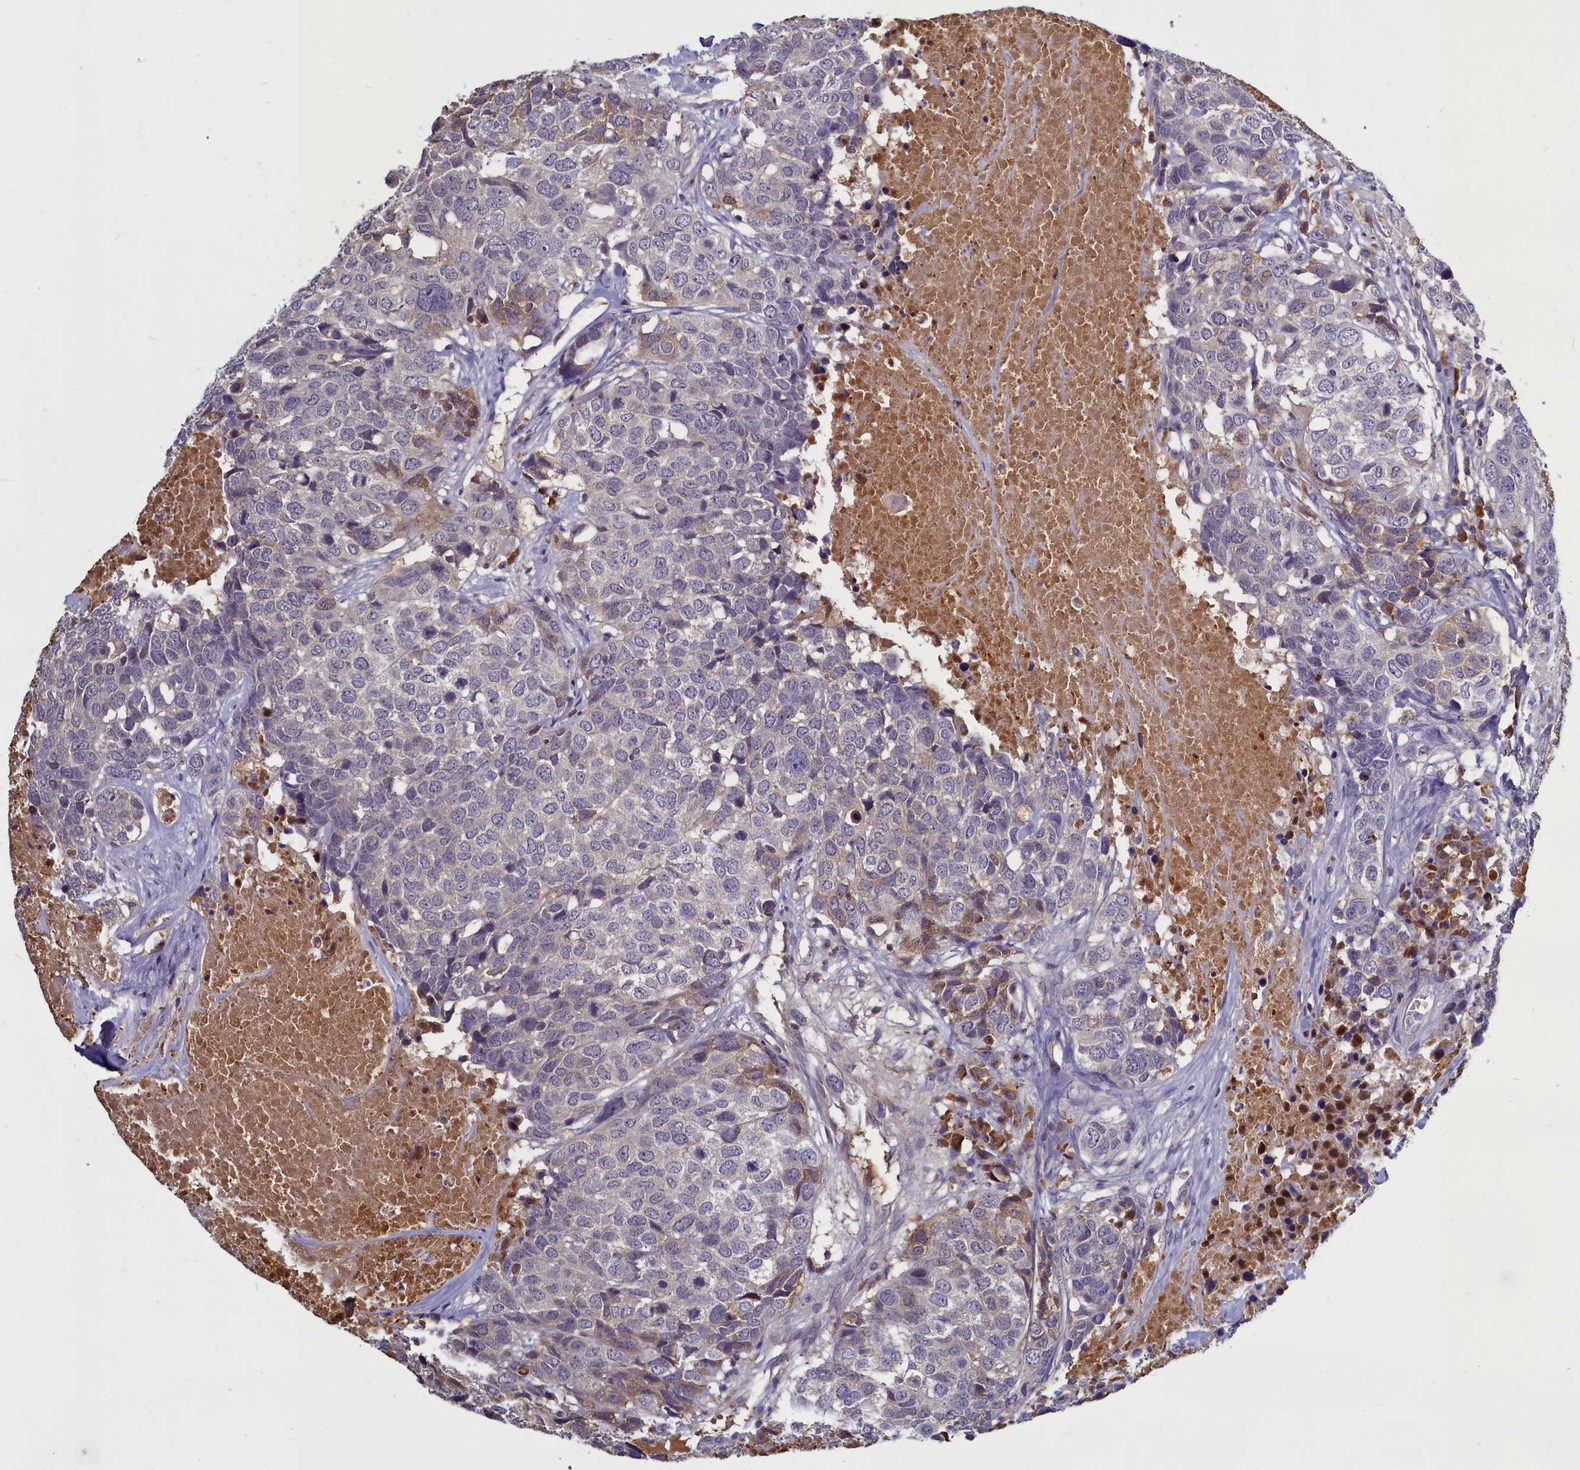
{"staining": {"intensity": "weak", "quantity": "<25%", "location": "cytoplasmic/membranous"}, "tissue": "head and neck cancer", "cell_type": "Tumor cells", "image_type": "cancer", "snomed": [{"axis": "morphology", "description": "Squamous cell carcinoma, NOS"}, {"axis": "topography", "description": "Head-Neck"}], "caption": "A photomicrograph of squamous cell carcinoma (head and neck) stained for a protein reveals no brown staining in tumor cells.", "gene": "SV2C", "patient": {"sex": "male", "age": 66}}